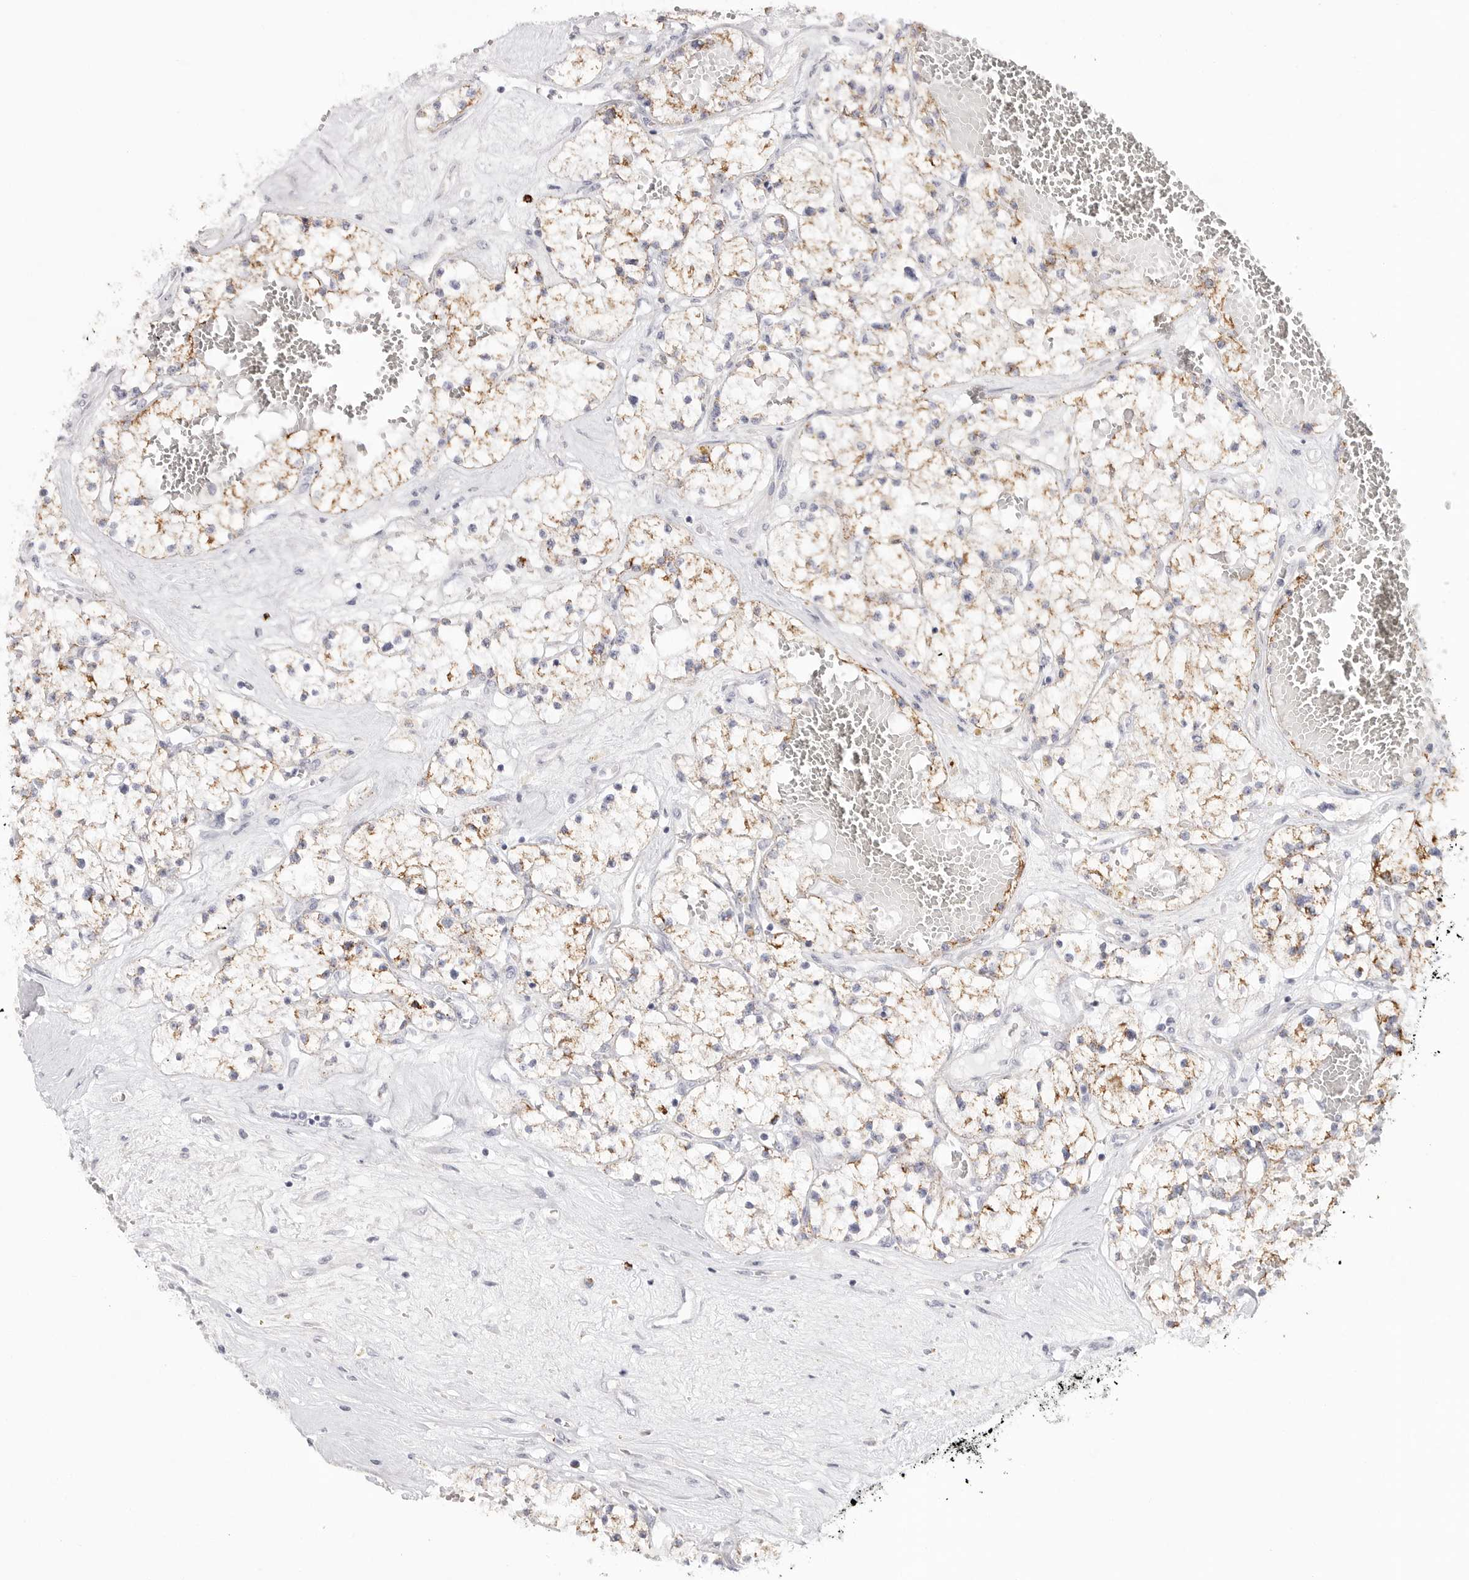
{"staining": {"intensity": "moderate", "quantity": ">75%", "location": "cytoplasmic/membranous"}, "tissue": "renal cancer", "cell_type": "Tumor cells", "image_type": "cancer", "snomed": [{"axis": "morphology", "description": "Normal tissue, NOS"}, {"axis": "morphology", "description": "Adenocarcinoma, NOS"}, {"axis": "topography", "description": "Kidney"}], "caption": "Human renal cancer (adenocarcinoma) stained with a protein marker exhibits moderate staining in tumor cells.", "gene": "ELP3", "patient": {"sex": "male", "age": 68}}